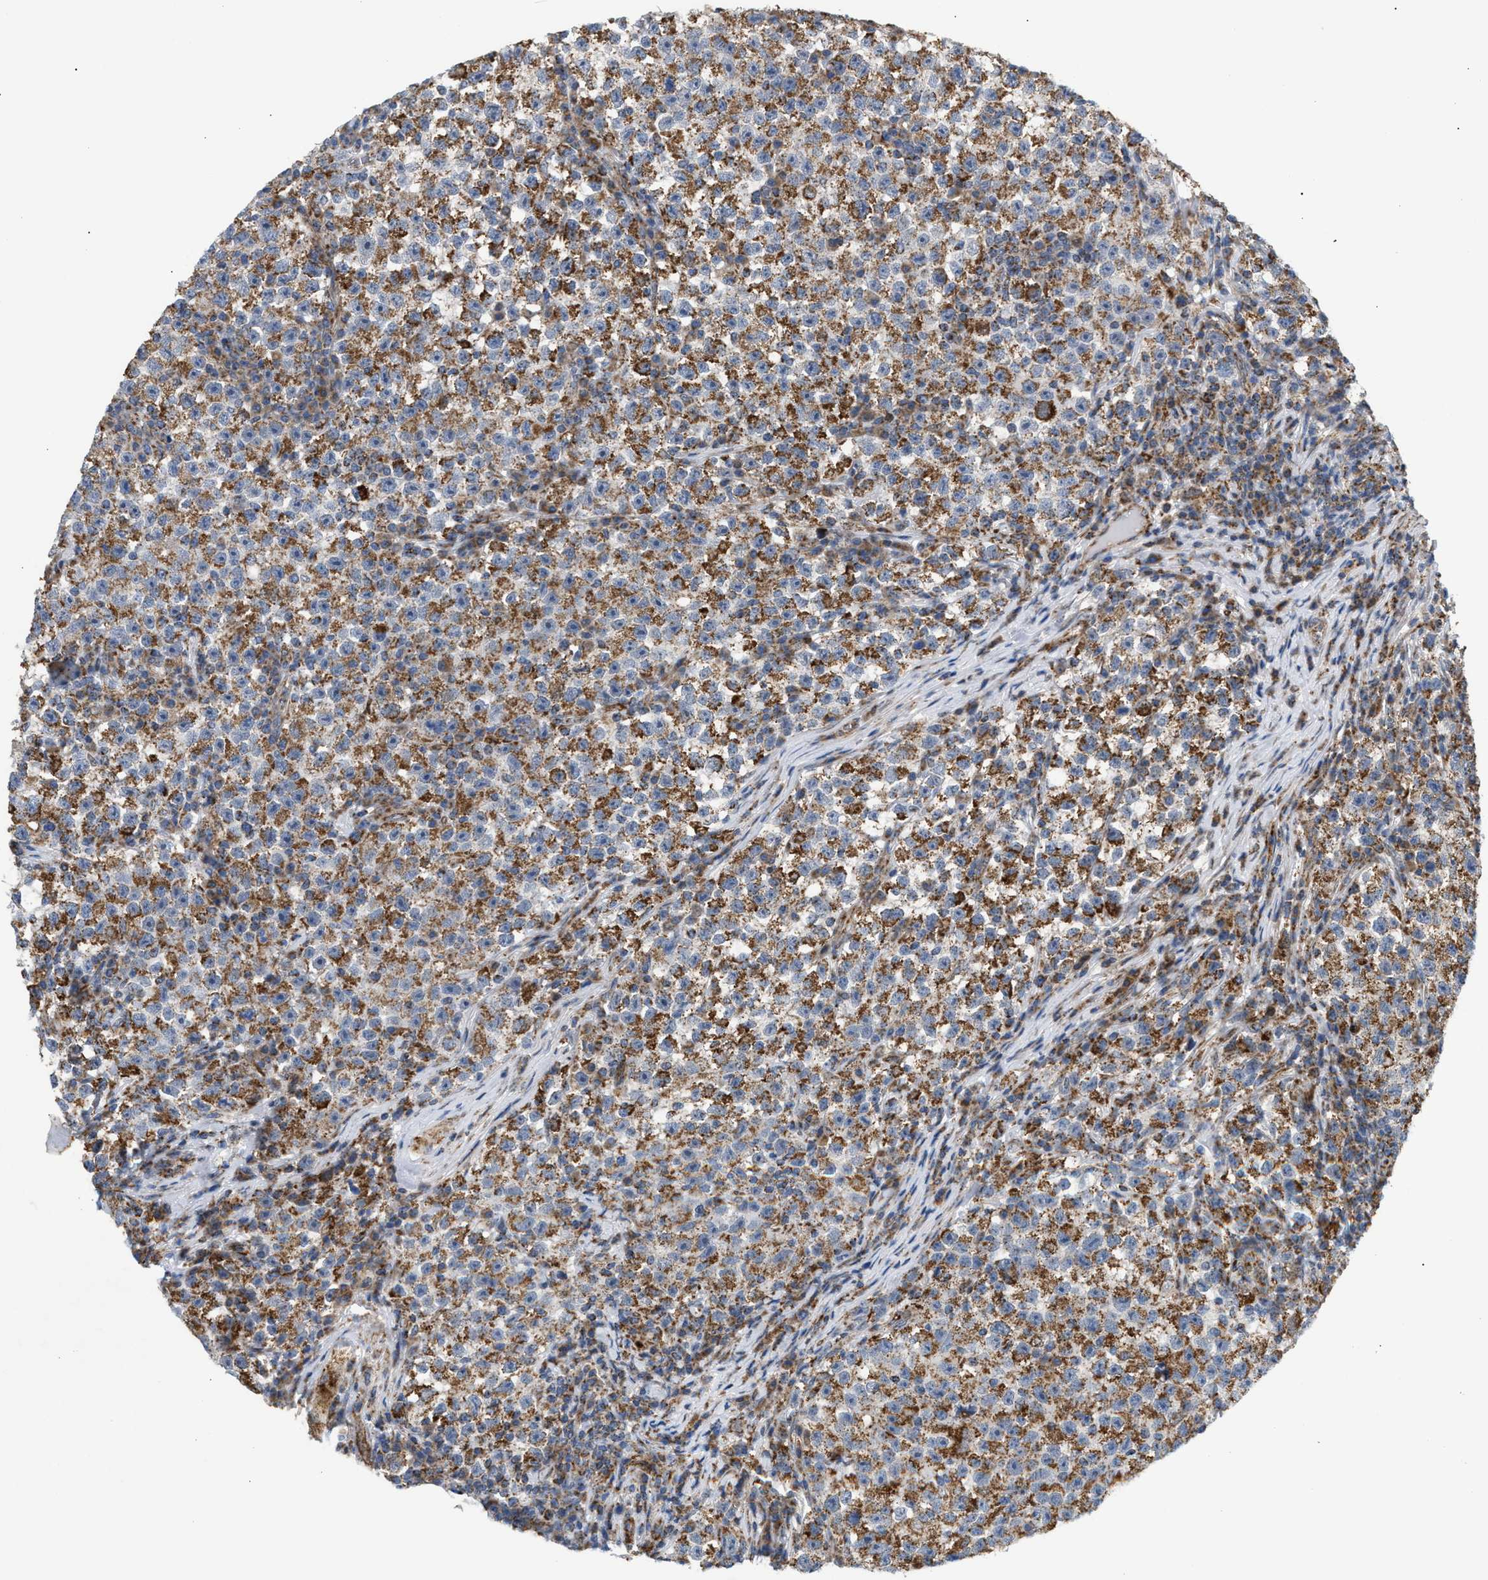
{"staining": {"intensity": "moderate", "quantity": ">75%", "location": "cytoplasmic/membranous"}, "tissue": "testis cancer", "cell_type": "Tumor cells", "image_type": "cancer", "snomed": [{"axis": "morphology", "description": "Seminoma, NOS"}, {"axis": "topography", "description": "Testis"}], "caption": "IHC of human seminoma (testis) displays medium levels of moderate cytoplasmic/membranous expression in approximately >75% of tumor cells.", "gene": "TACO1", "patient": {"sex": "male", "age": 22}}